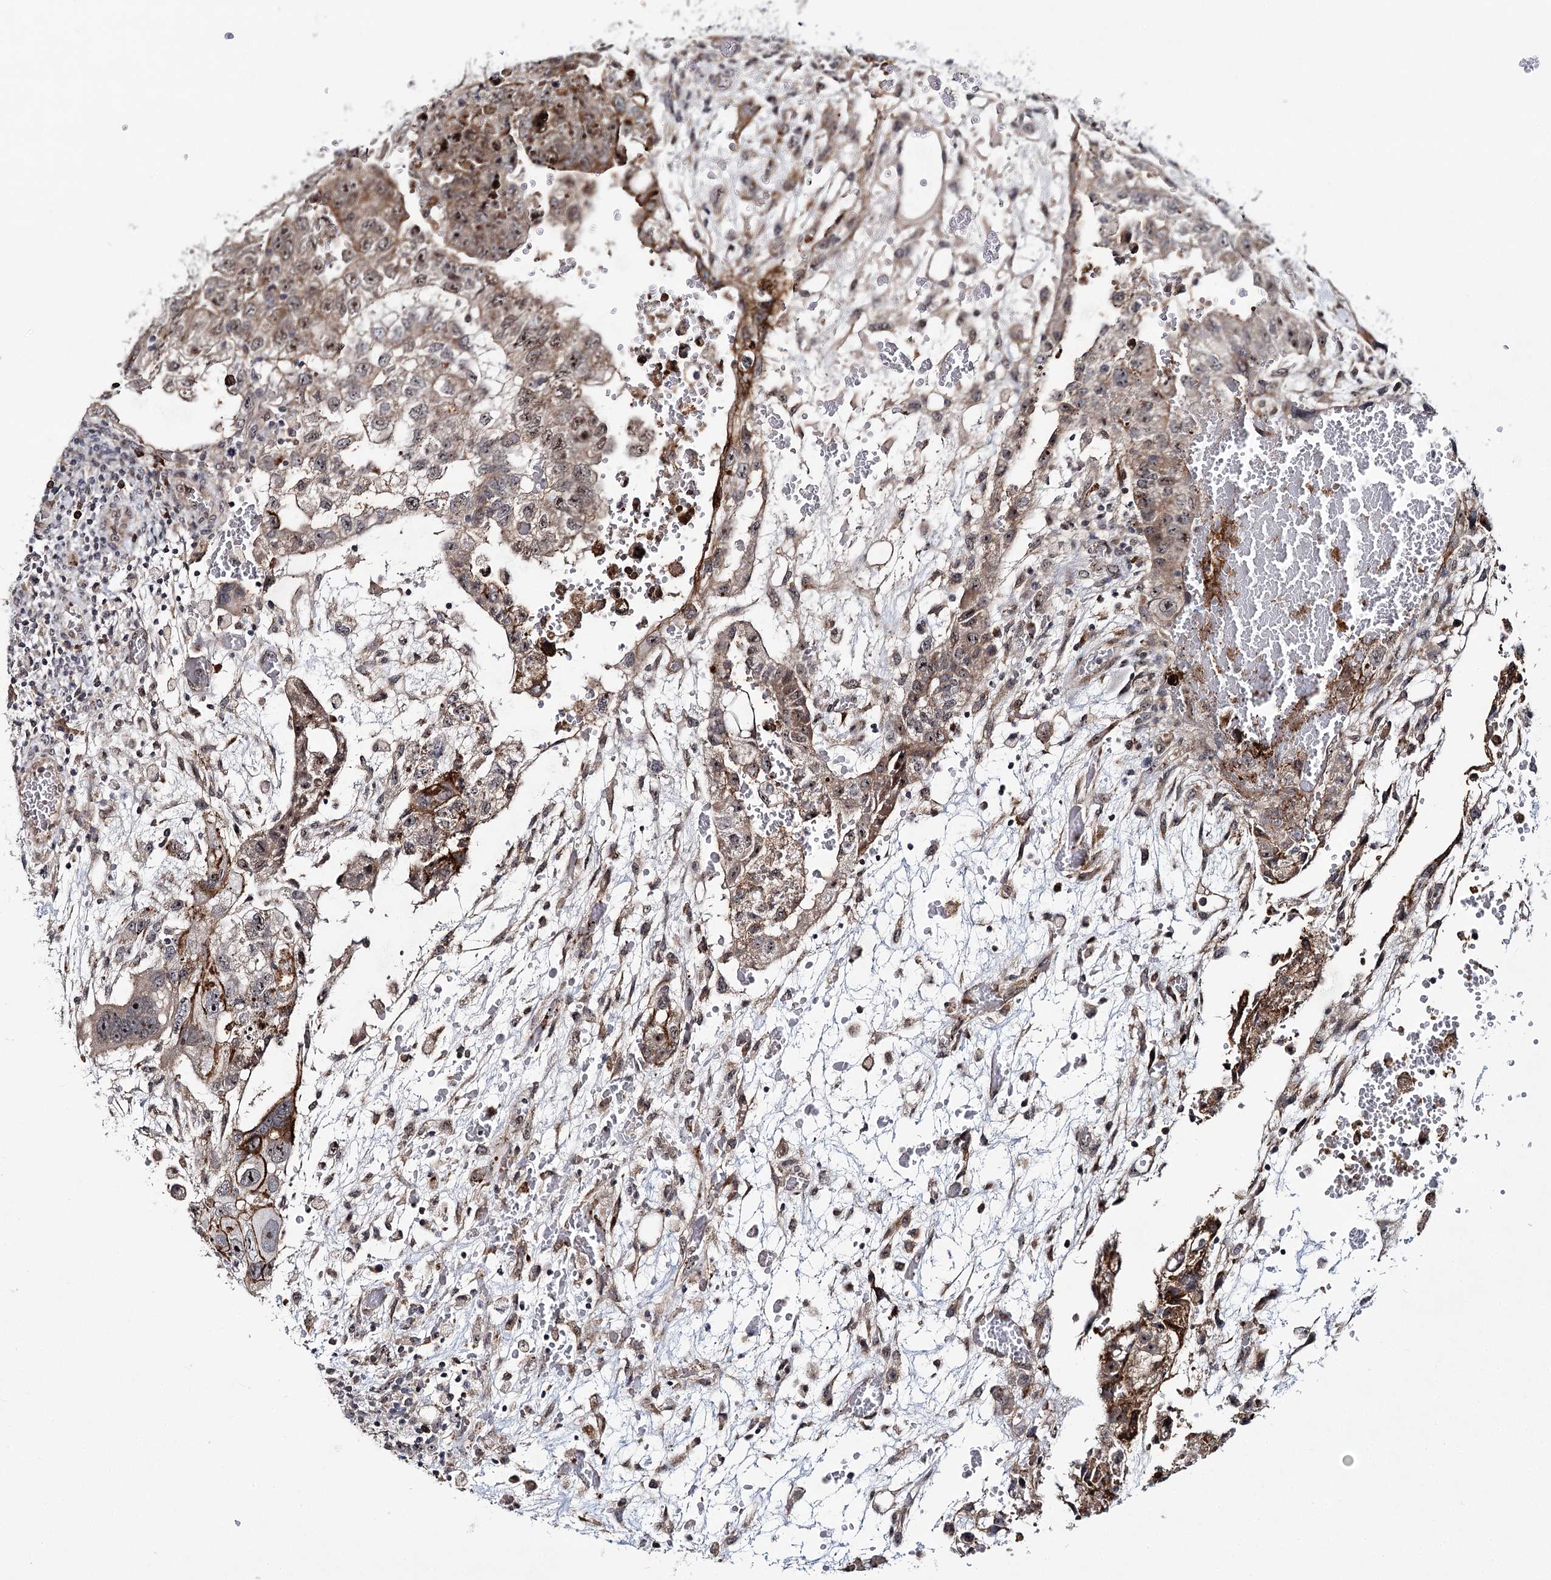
{"staining": {"intensity": "moderate", "quantity": ">75%", "location": "cytoplasmic/membranous,nuclear"}, "tissue": "testis cancer", "cell_type": "Tumor cells", "image_type": "cancer", "snomed": [{"axis": "morphology", "description": "Carcinoma, Embryonal, NOS"}, {"axis": "topography", "description": "Testis"}], "caption": "Protein staining of testis embryonal carcinoma tissue displays moderate cytoplasmic/membranous and nuclear expression in about >75% of tumor cells.", "gene": "WDR36", "patient": {"sex": "male", "age": 36}}